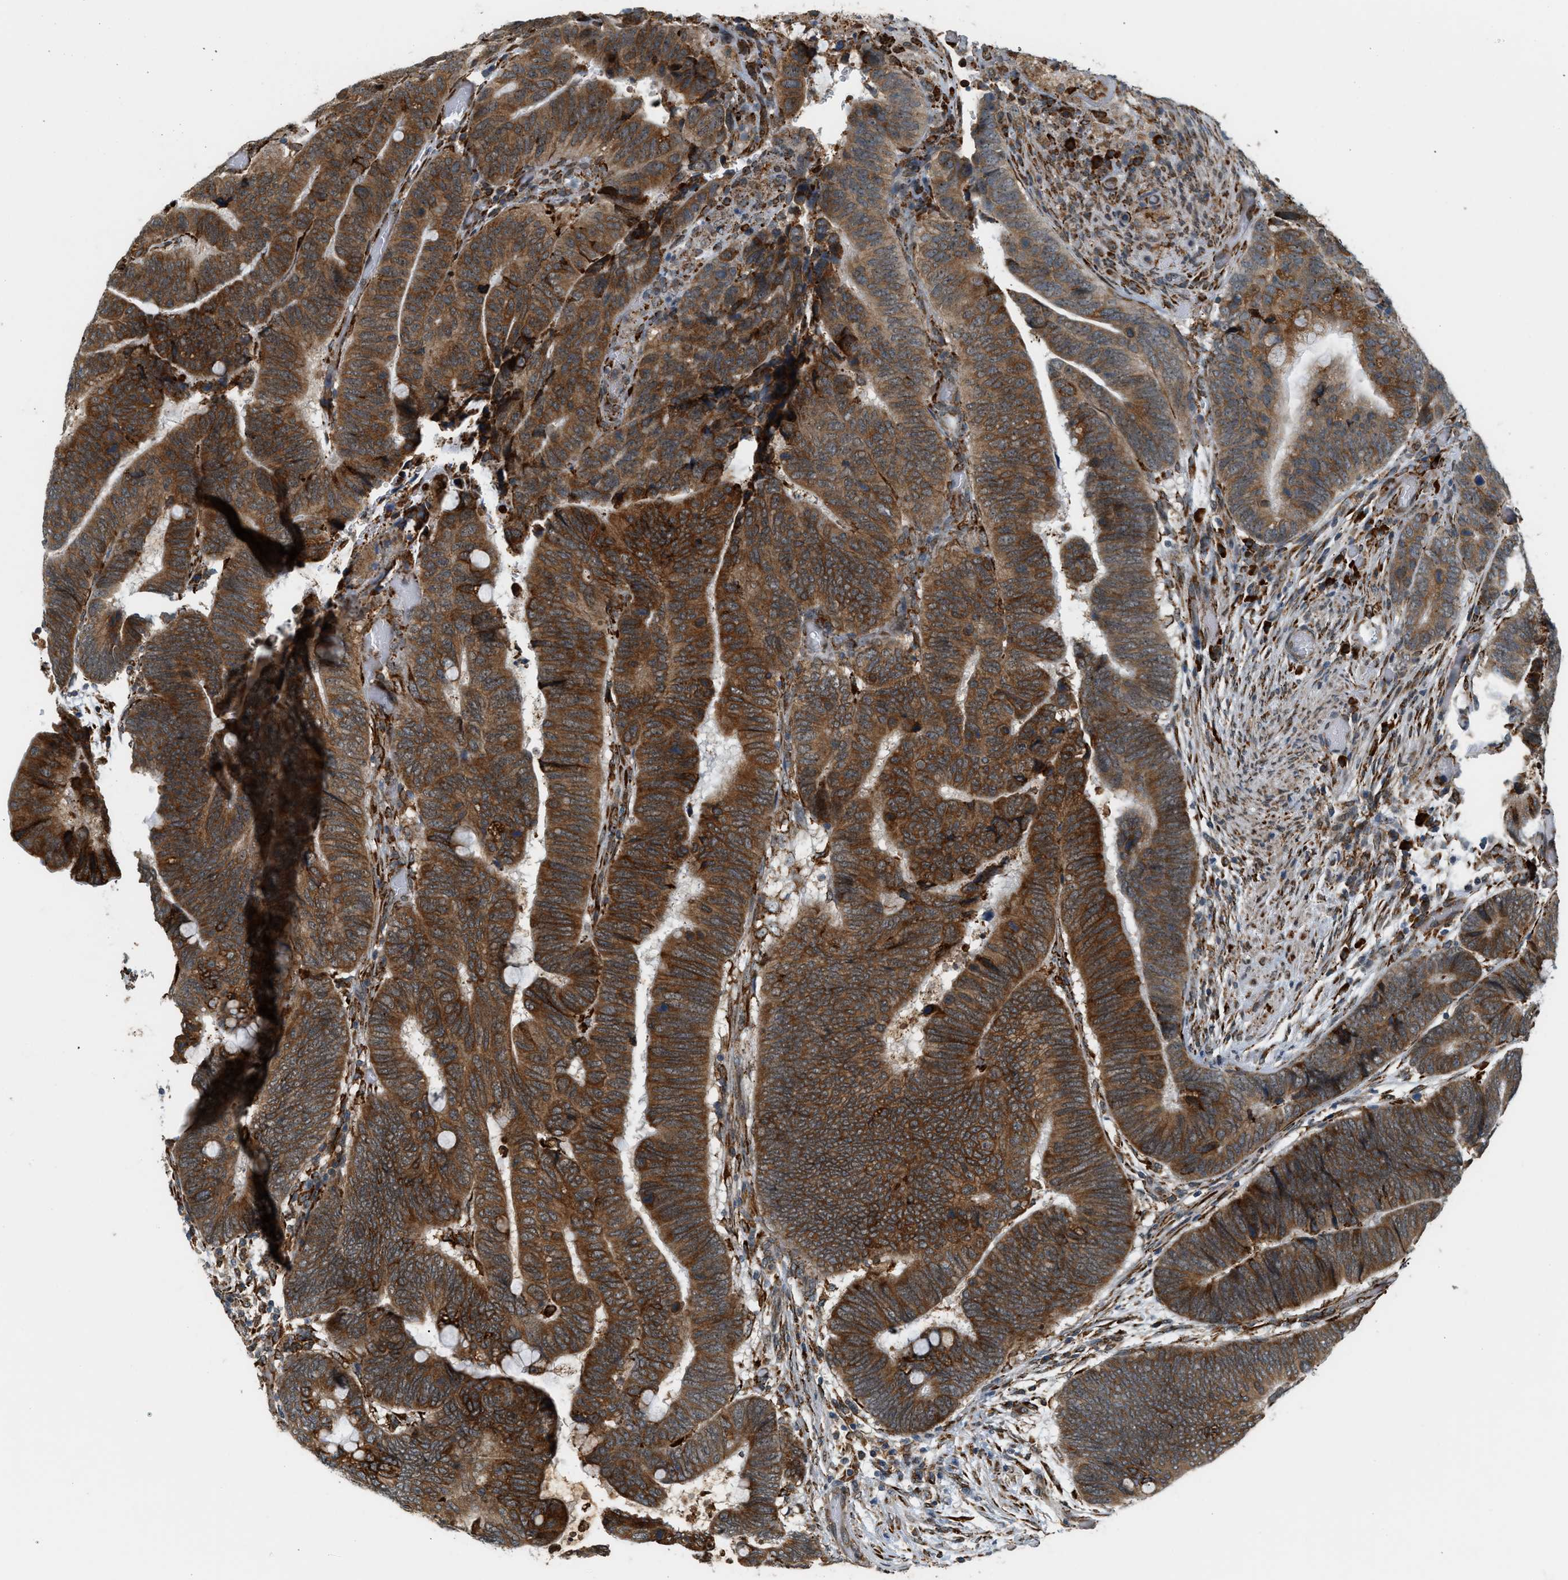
{"staining": {"intensity": "strong", "quantity": ">75%", "location": "cytoplasmic/membranous"}, "tissue": "colorectal cancer", "cell_type": "Tumor cells", "image_type": "cancer", "snomed": [{"axis": "morphology", "description": "Normal tissue, NOS"}, {"axis": "morphology", "description": "Adenocarcinoma, NOS"}, {"axis": "topography", "description": "Rectum"}], "caption": "Protein staining shows strong cytoplasmic/membranous positivity in approximately >75% of tumor cells in colorectal cancer (adenocarcinoma). (DAB (3,3'-diaminobenzidine) = brown stain, brightfield microscopy at high magnification).", "gene": "SEMA4D", "patient": {"sex": "male", "age": 92}}